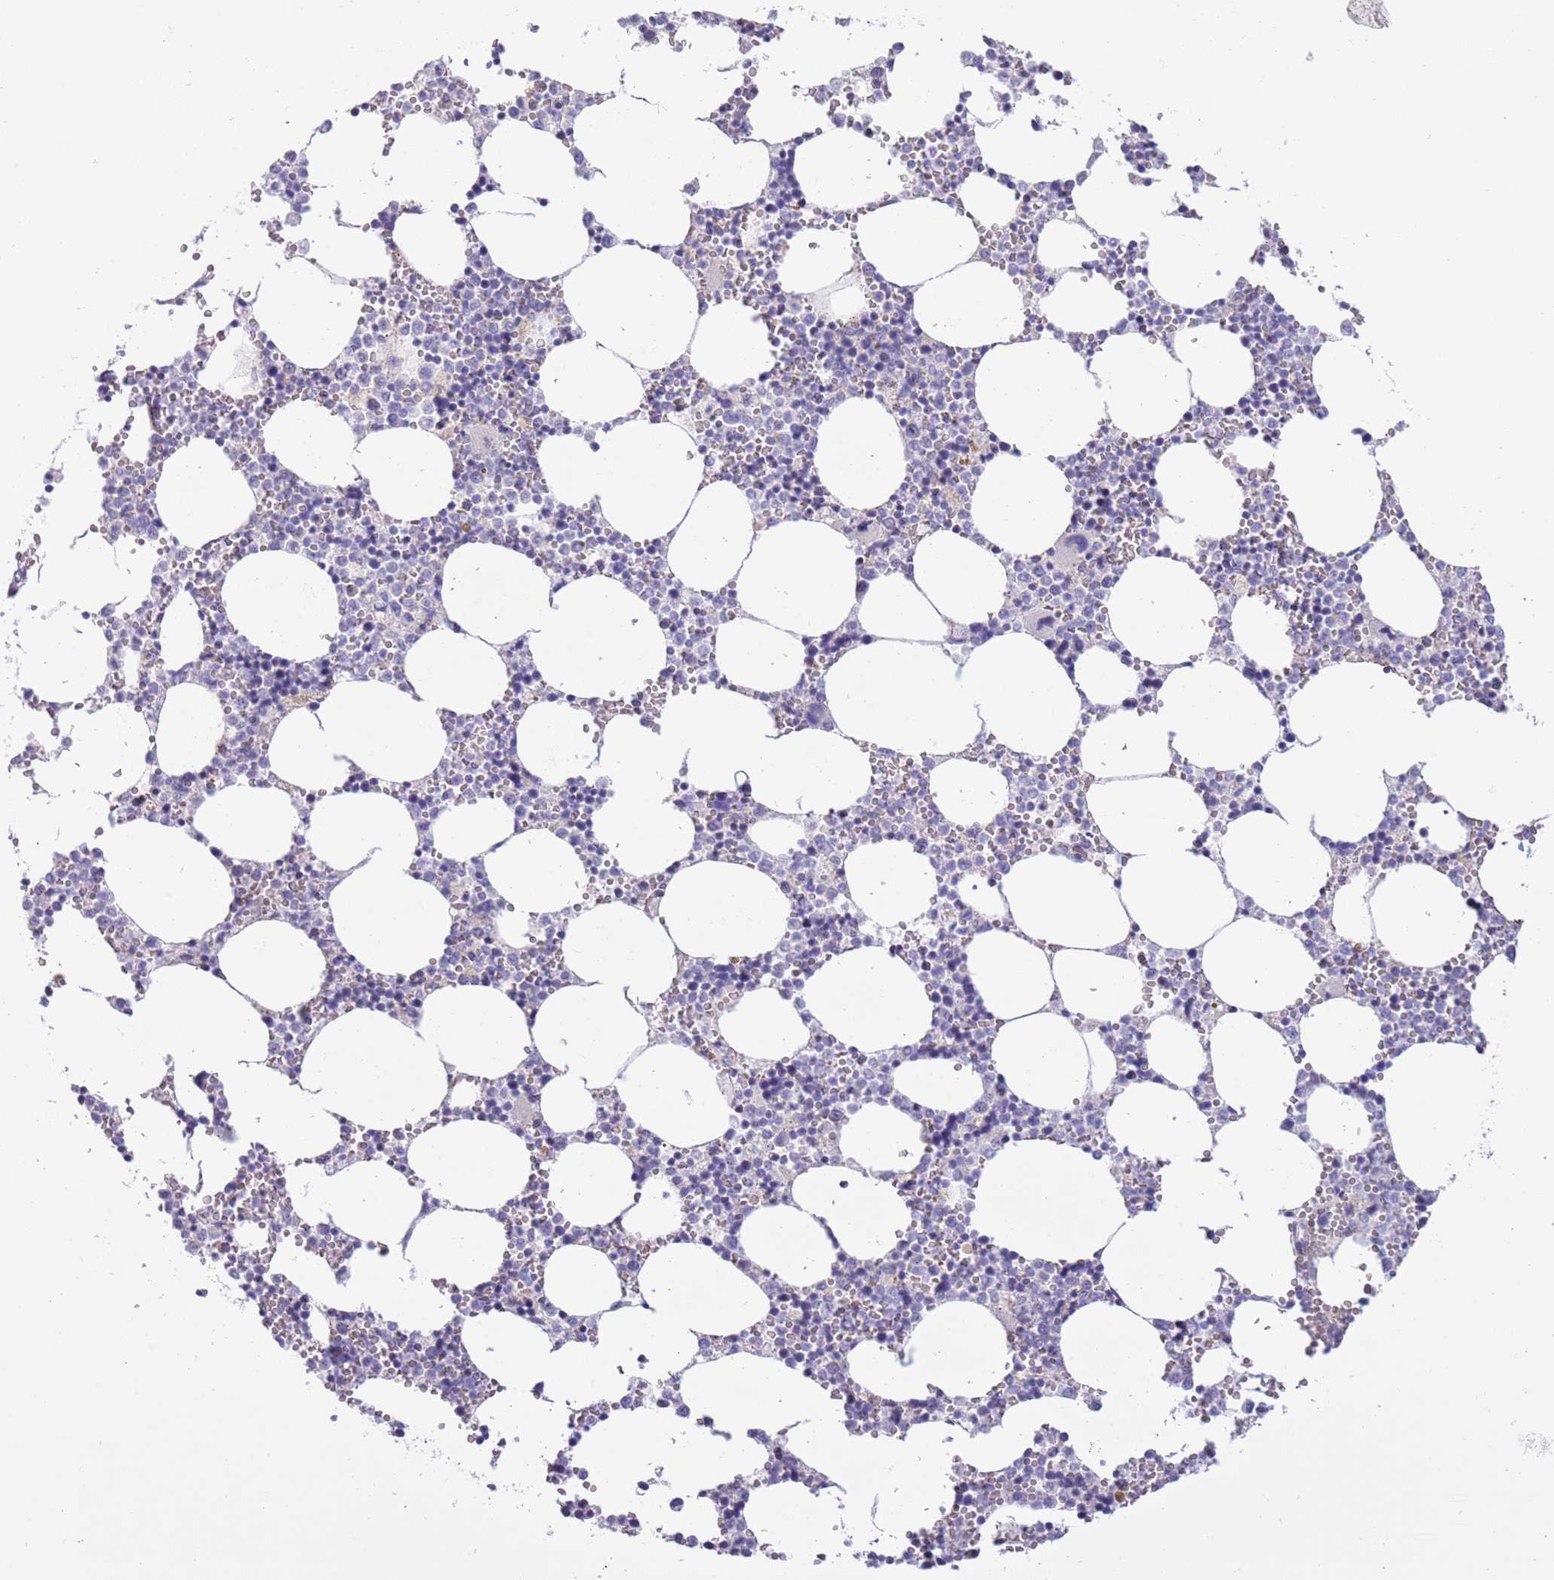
{"staining": {"intensity": "negative", "quantity": "none", "location": "none"}, "tissue": "bone marrow", "cell_type": "Hematopoietic cells", "image_type": "normal", "snomed": [{"axis": "morphology", "description": "Normal tissue, NOS"}, {"axis": "topography", "description": "Bone marrow"}], "caption": "DAB (3,3'-diaminobenzidine) immunohistochemical staining of normal bone marrow demonstrates no significant staining in hematopoietic cells.", "gene": "MOCOS", "patient": {"sex": "female", "age": 64}}